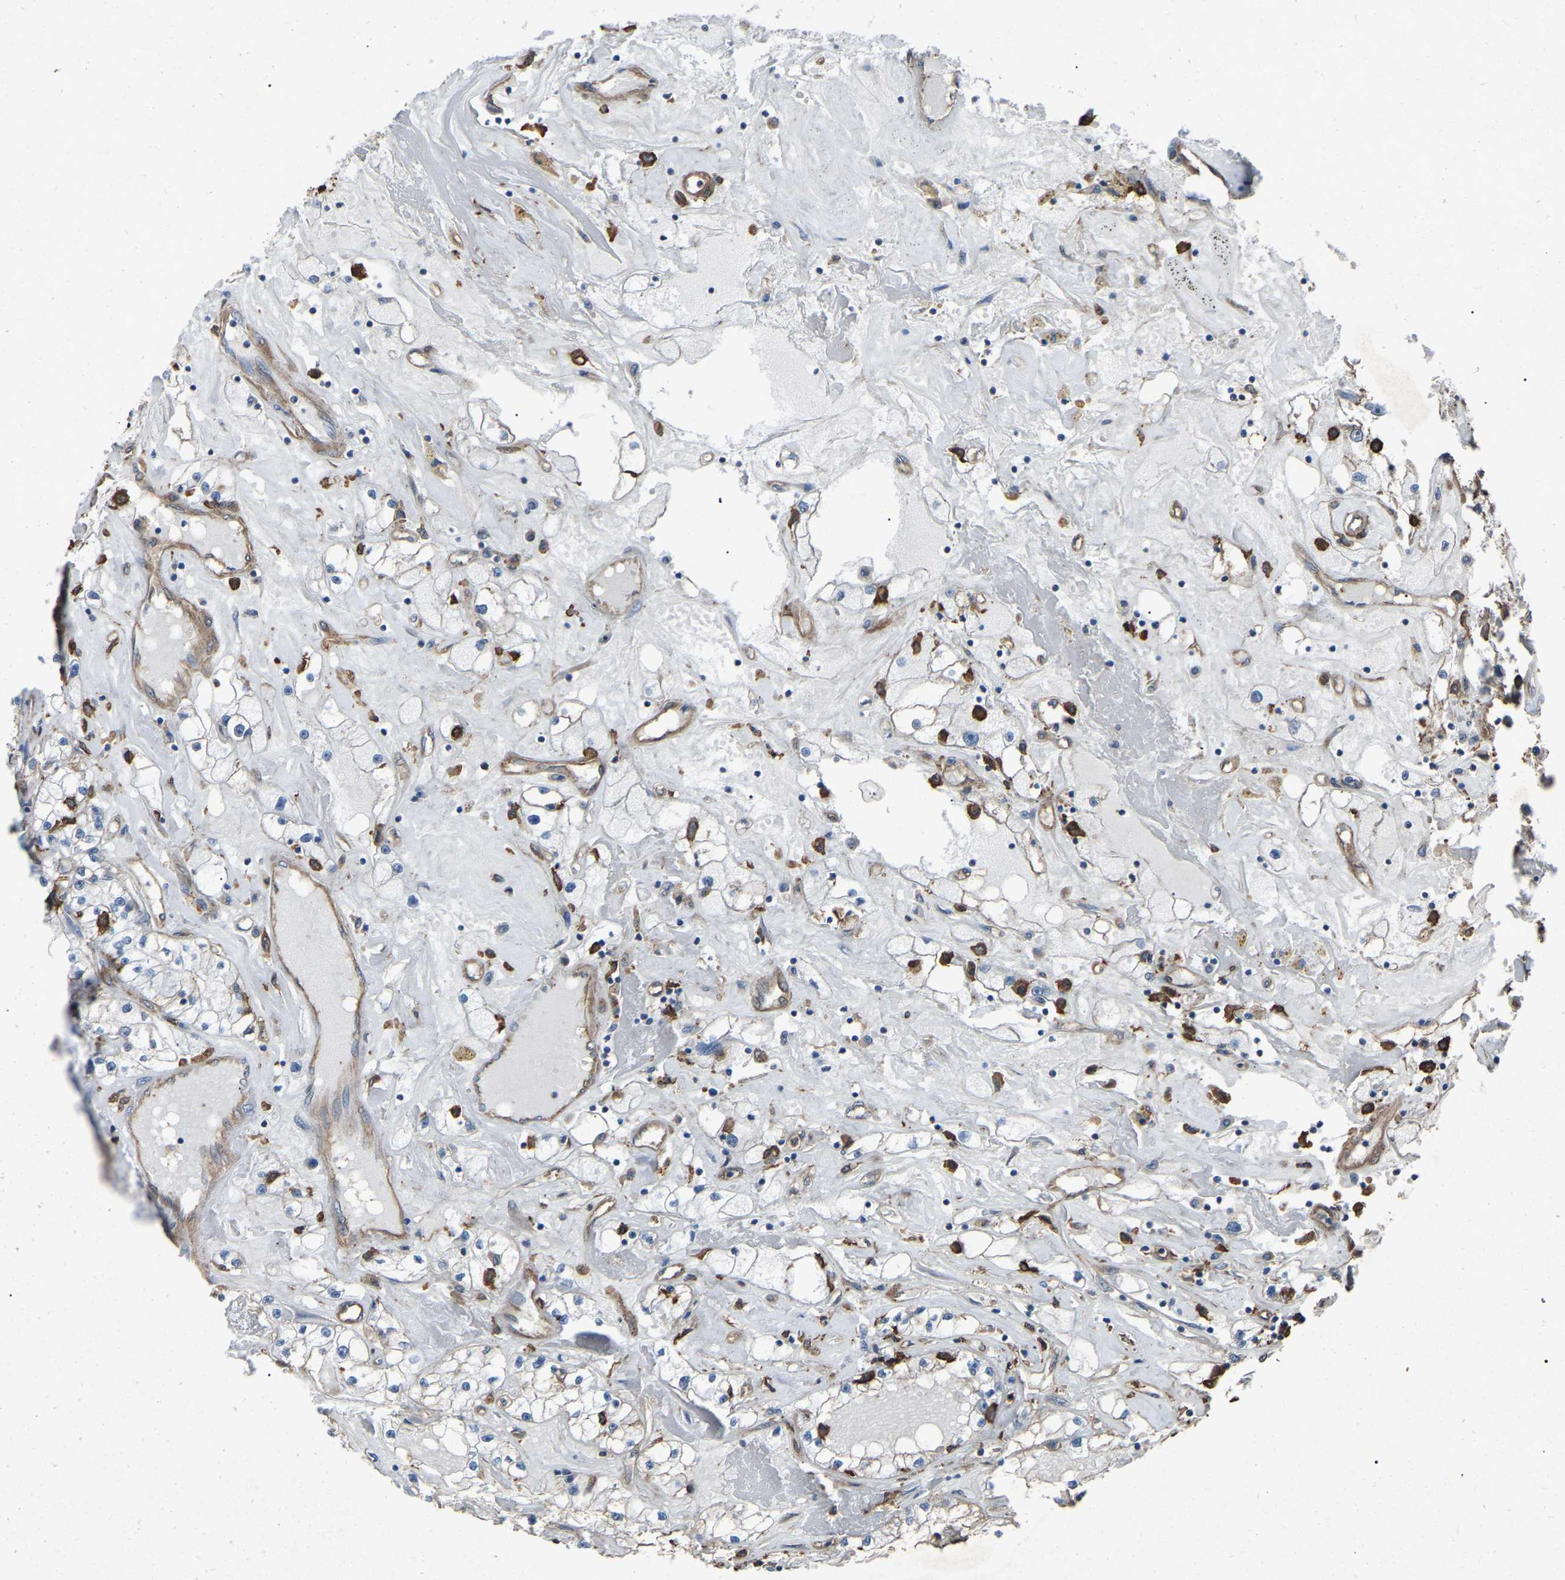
{"staining": {"intensity": "weak", "quantity": ">75%", "location": "cytoplasmic/membranous"}, "tissue": "renal cancer", "cell_type": "Tumor cells", "image_type": "cancer", "snomed": [{"axis": "morphology", "description": "Adenocarcinoma, NOS"}, {"axis": "topography", "description": "Kidney"}], "caption": "DAB (3,3'-diaminobenzidine) immunohistochemical staining of human renal cancer (adenocarcinoma) shows weak cytoplasmic/membranous protein expression in approximately >75% of tumor cells.", "gene": "AIMP1", "patient": {"sex": "male", "age": 56}}